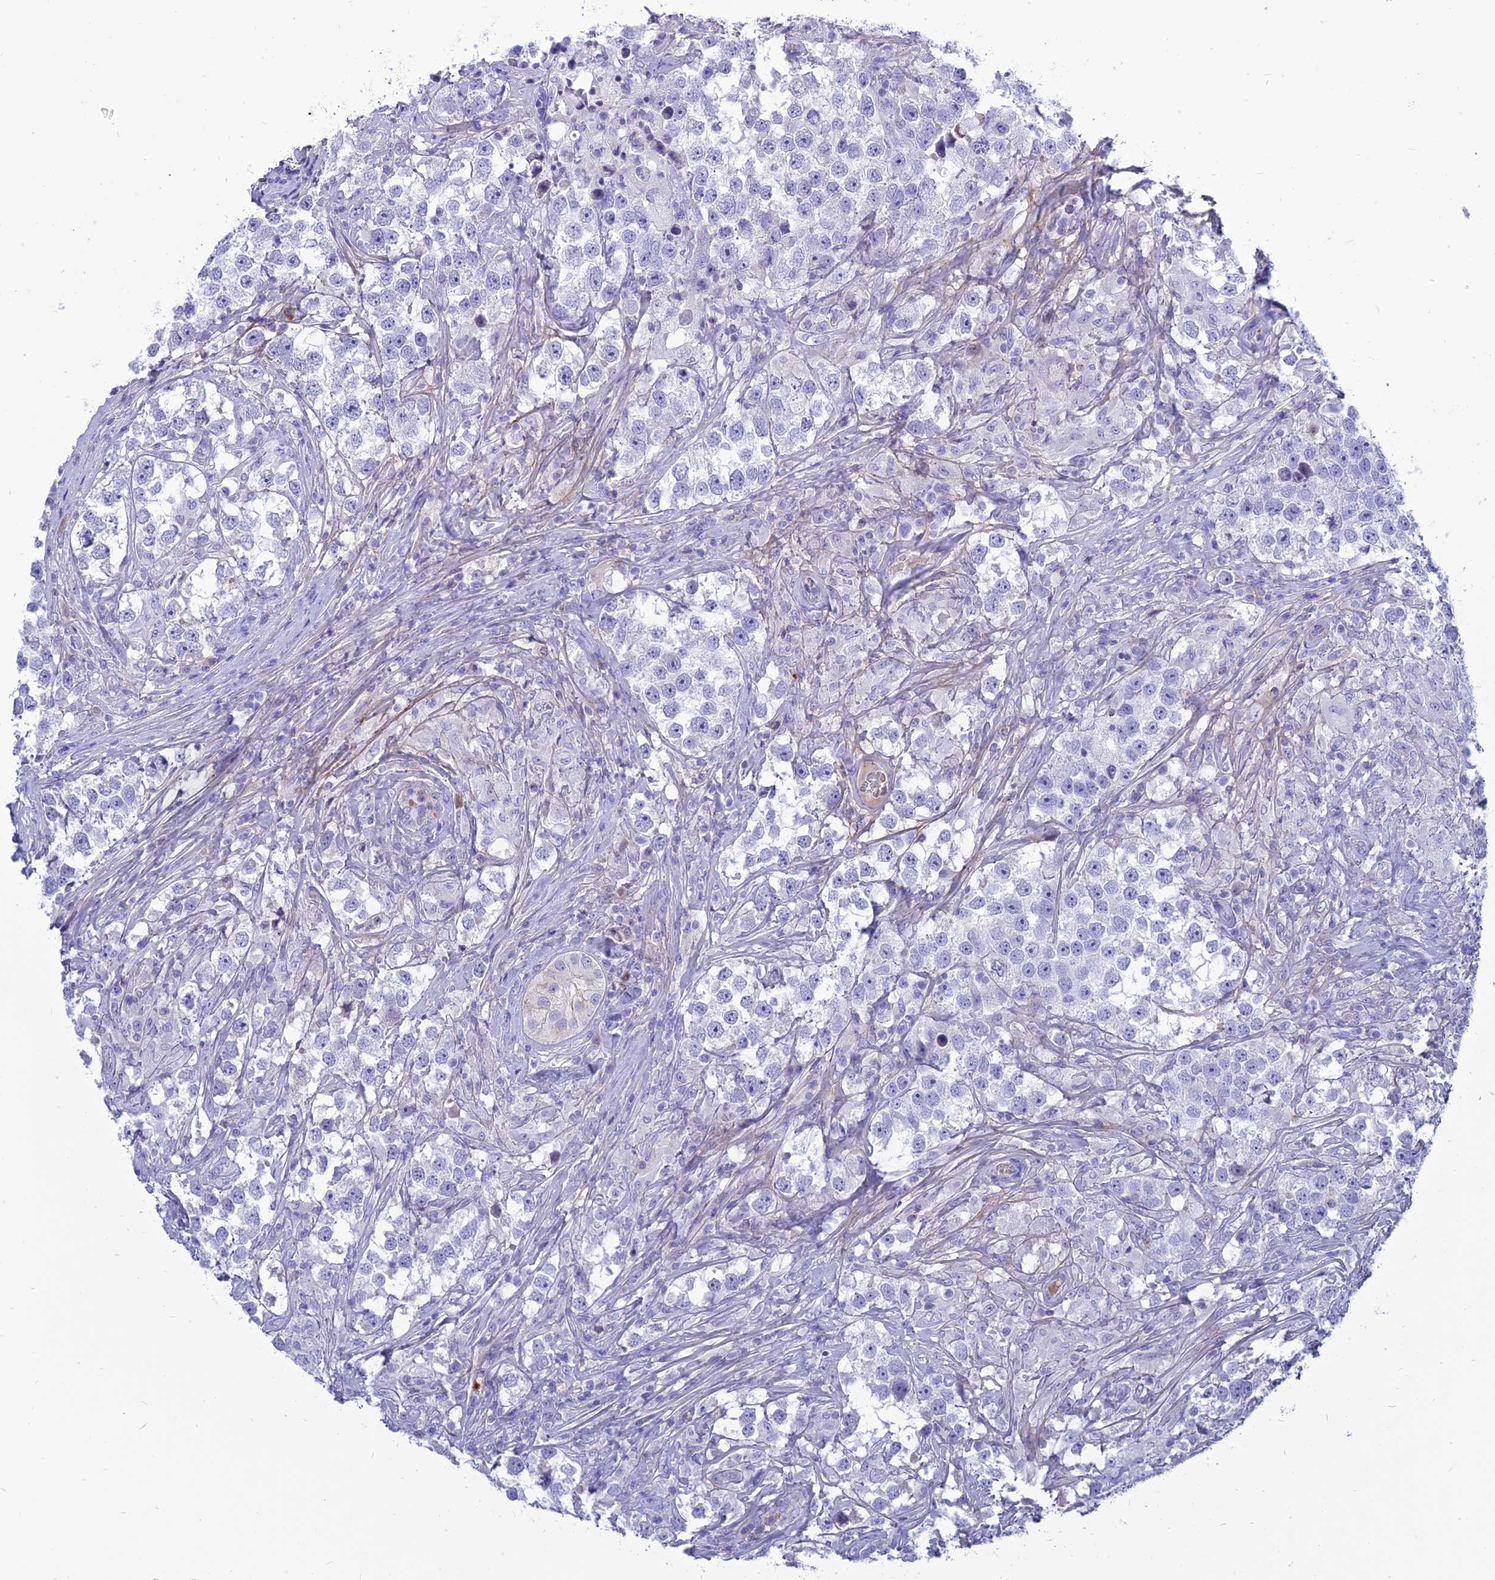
{"staining": {"intensity": "negative", "quantity": "none", "location": "none"}, "tissue": "testis cancer", "cell_type": "Tumor cells", "image_type": "cancer", "snomed": [{"axis": "morphology", "description": "Seminoma, NOS"}, {"axis": "topography", "description": "Testis"}], "caption": "The image demonstrates no staining of tumor cells in testis cancer (seminoma). Nuclei are stained in blue.", "gene": "MBD3L1", "patient": {"sex": "male", "age": 46}}